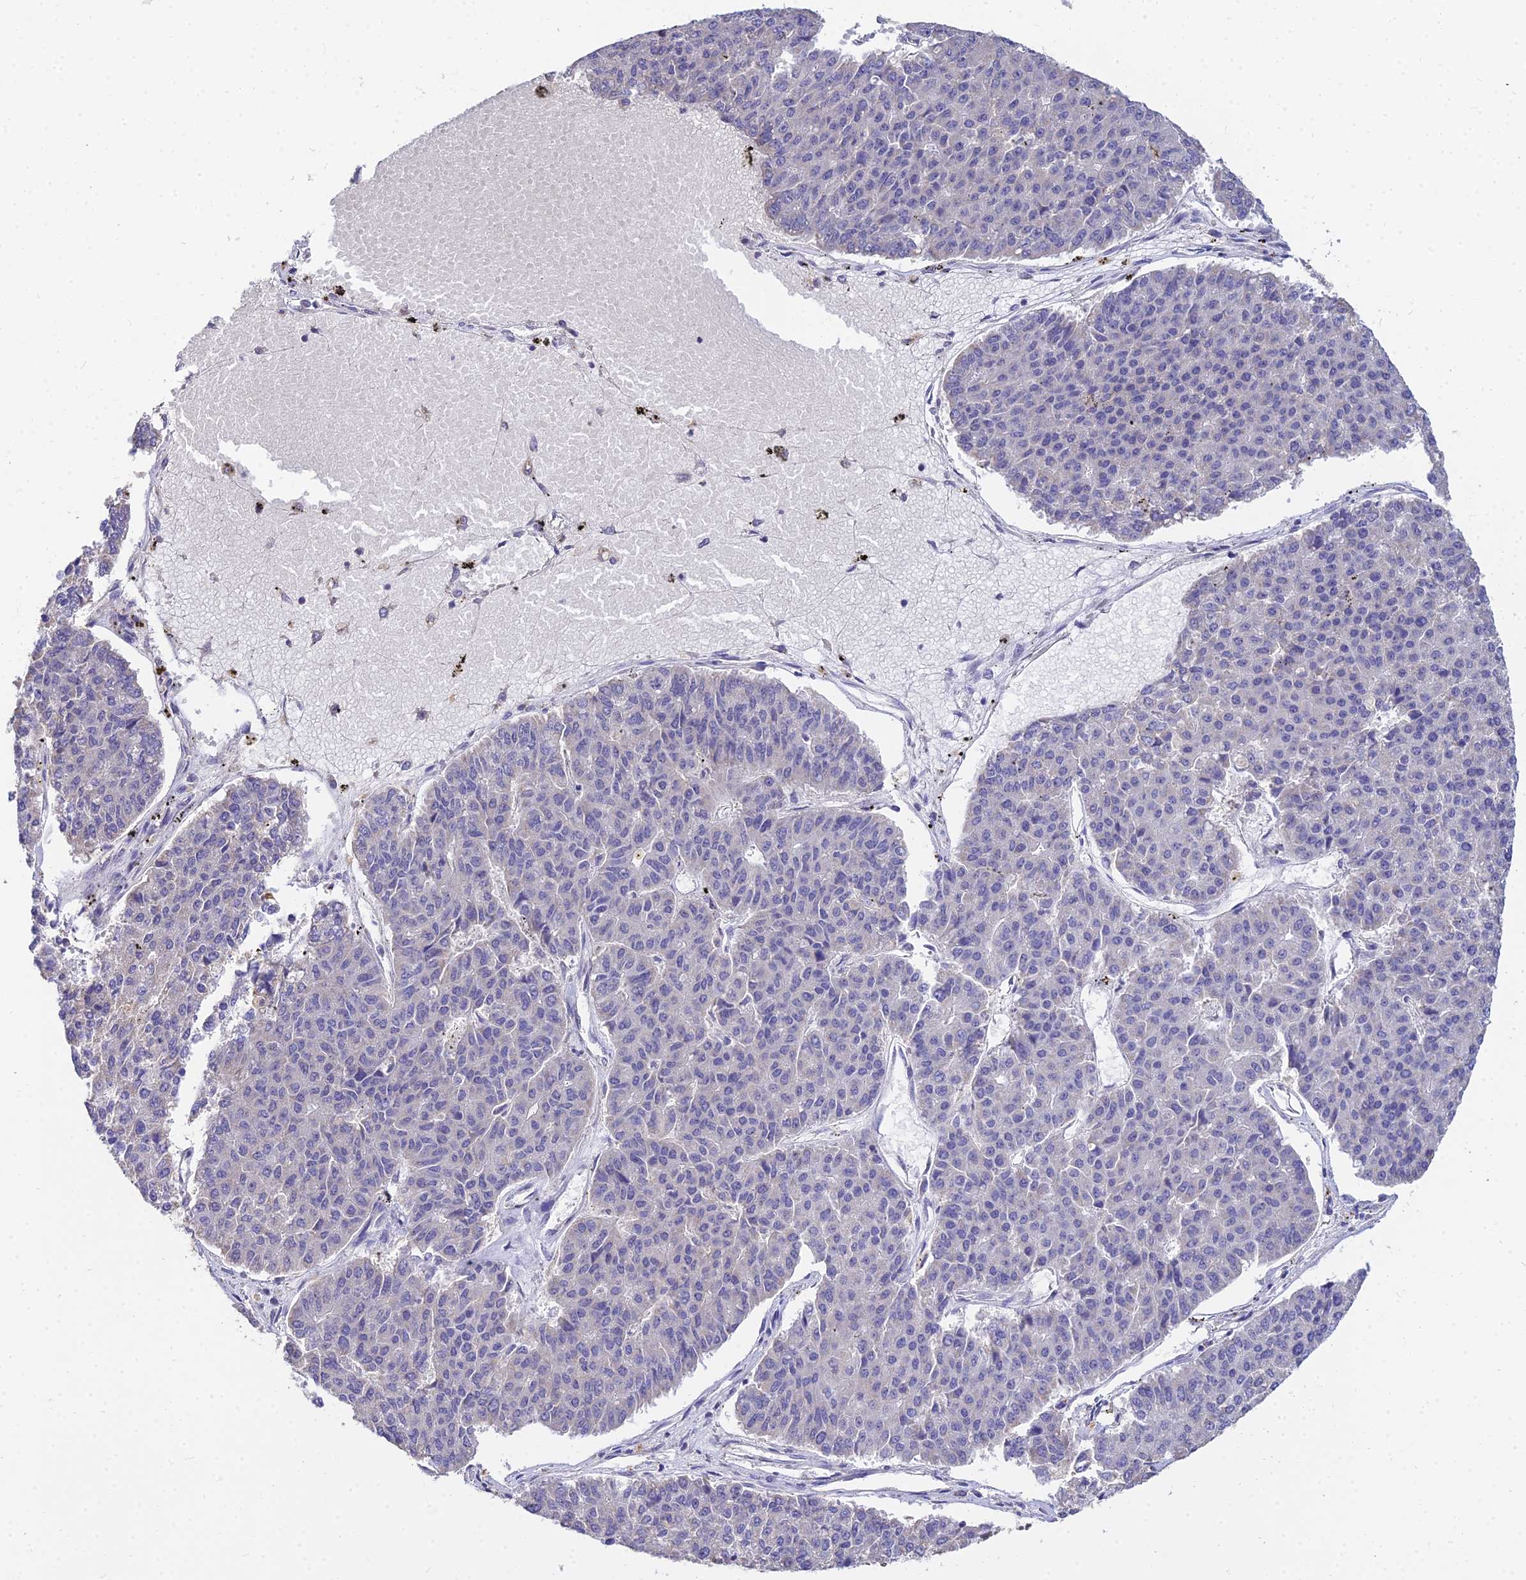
{"staining": {"intensity": "negative", "quantity": "none", "location": "none"}, "tissue": "pancreatic cancer", "cell_type": "Tumor cells", "image_type": "cancer", "snomed": [{"axis": "morphology", "description": "Adenocarcinoma, NOS"}, {"axis": "topography", "description": "Pancreas"}], "caption": "A high-resolution photomicrograph shows immunohistochemistry staining of pancreatic cancer (adenocarcinoma), which exhibits no significant positivity in tumor cells.", "gene": "ARL8B", "patient": {"sex": "male", "age": 50}}